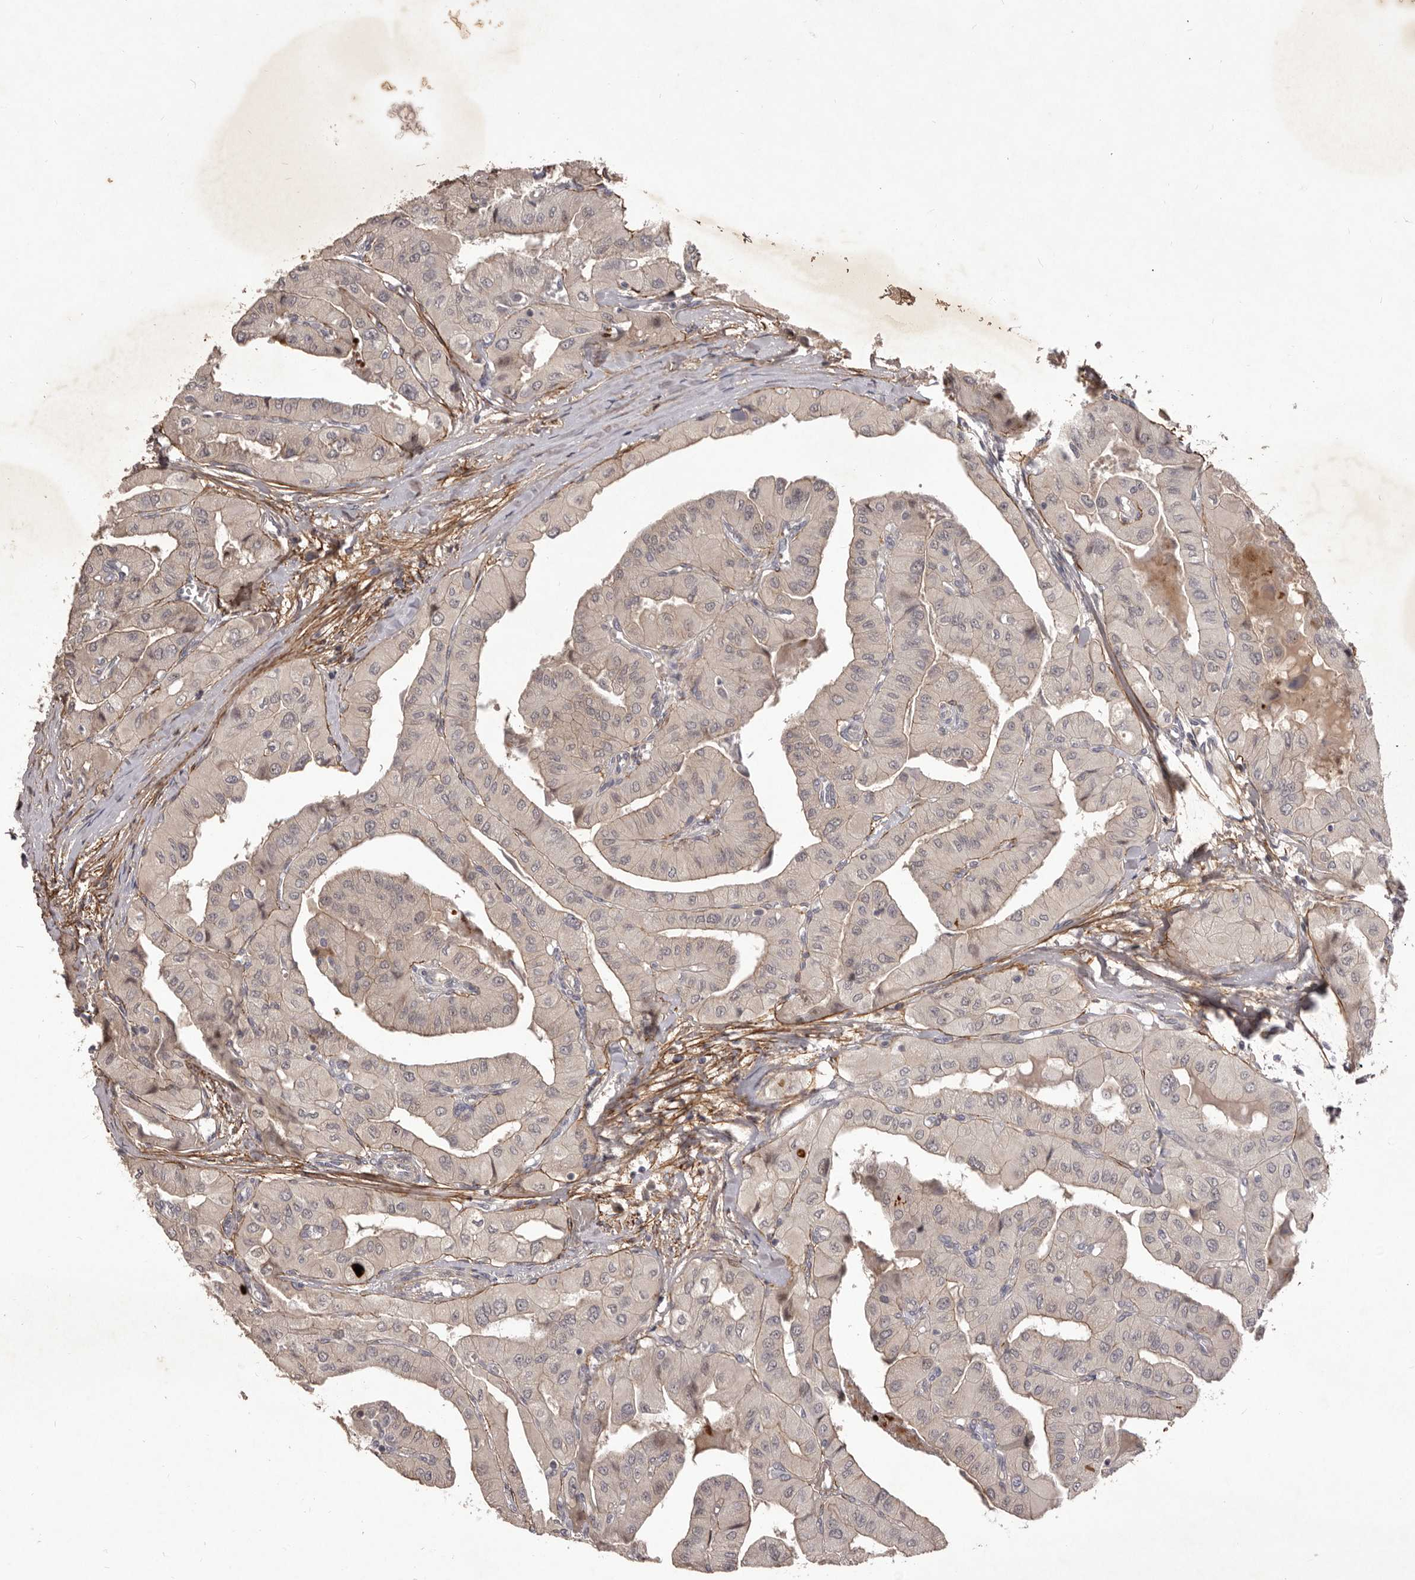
{"staining": {"intensity": "negative", "quantity": "none", "location": "none"}, "tissue": "thyroid cancer", "cell_type": "Tumor cells", "image_type": "cancer", "snomed": [{"axis": "morphology", "description": "Papillary adenocarcinoma, NOS"}, {"axis": "topography", "description": "Thyroid gland"}], "caption": "IHC photomicrograph of human papillary adenocarcinoma (thyroid) stained for a protein (brown), which displays no expression in tumor cells.", "gene": "HBS1L", "patient": {"sex": "female", "age": 59}}